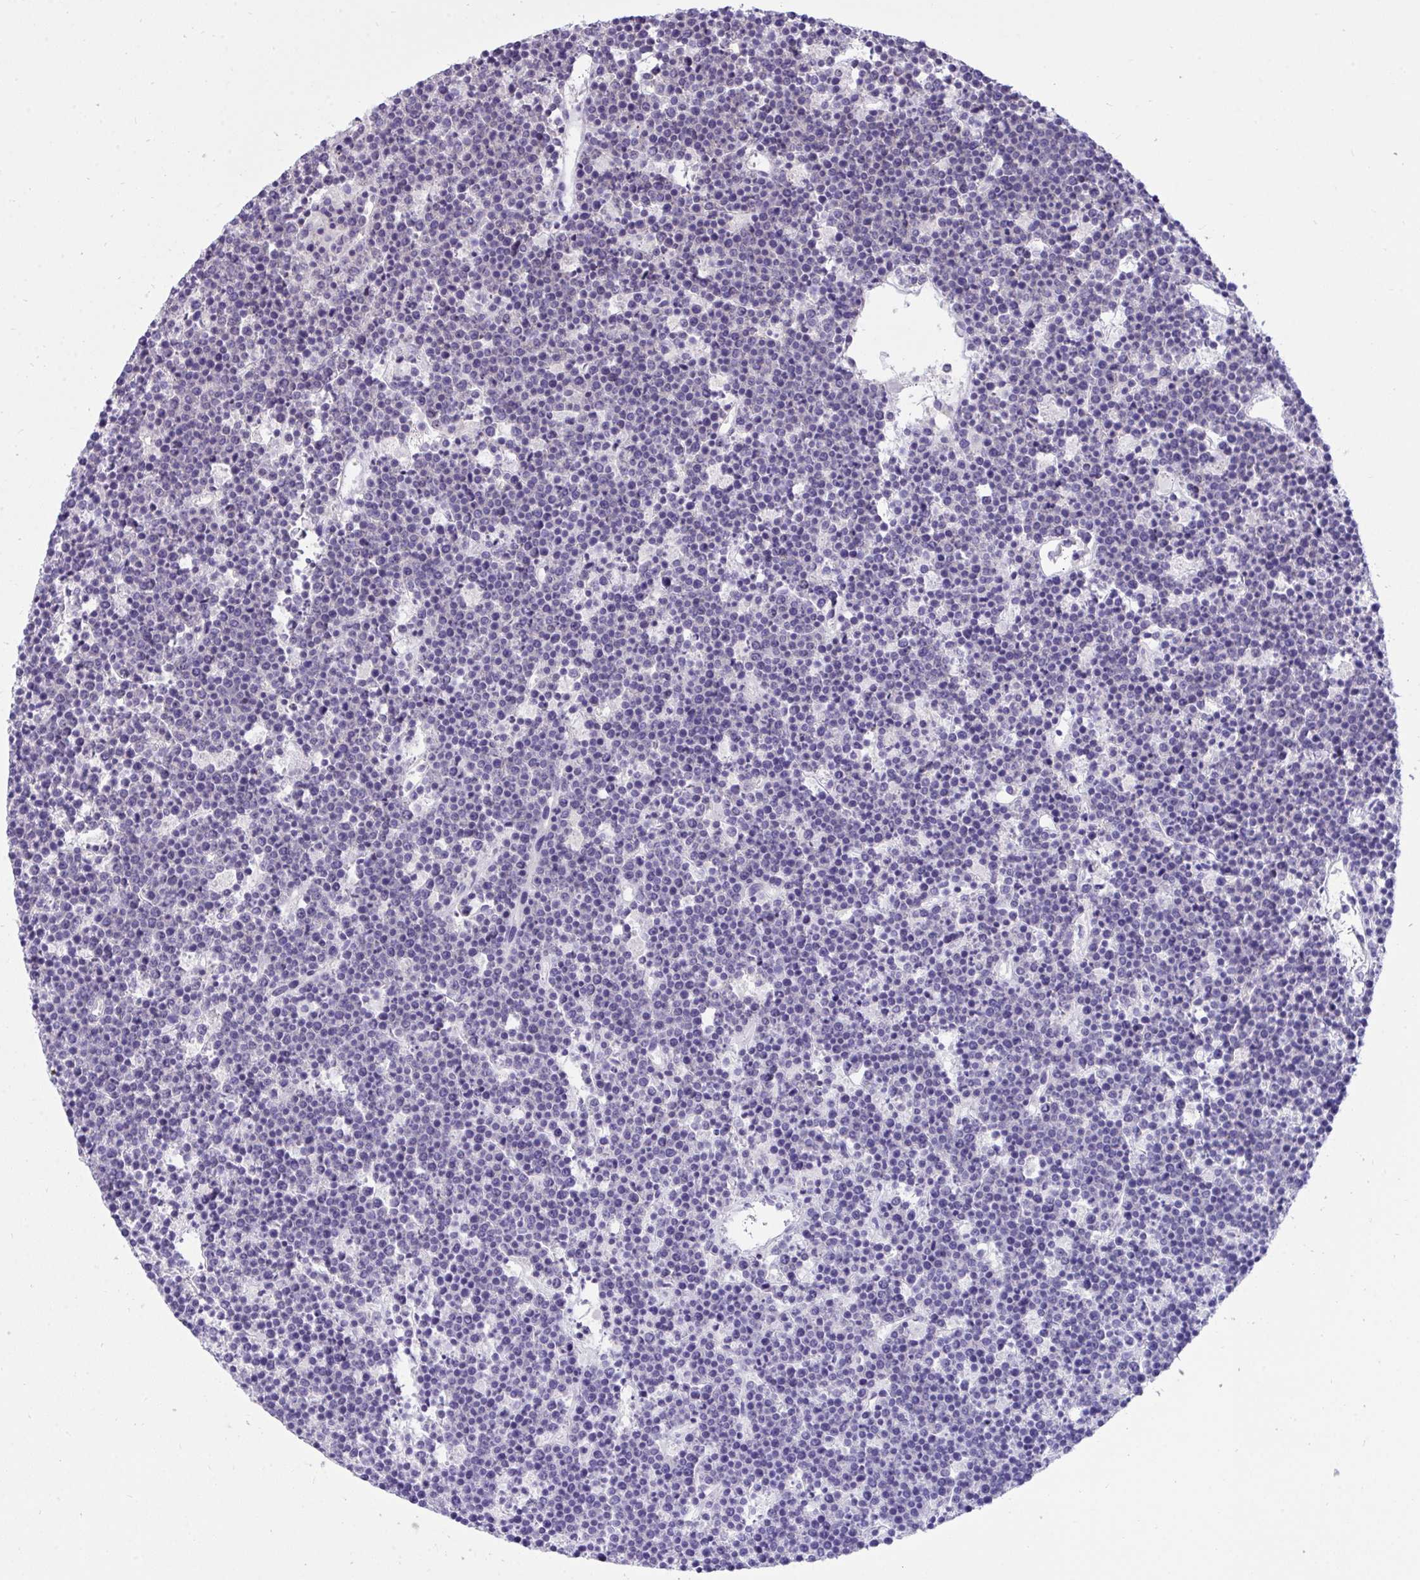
{"staining": {"intensity": "negative", "quantity": "none", "location": "none"}, "tissue": "lymphoma", "cell_type": "Tumor cells", "image_type": "cancer", "snomed": [{"axis": "morphology", "description": "Malignant lymphoma, non-Hodgkin's type, High grade"}, {"axis": "topography", "description": "Ovary"}], "caption": "The photomicrograph reveals no staining of tumor cells in high-grade malignant lymphoma, non-Hodgkin's type. (Brightfield microscopy of DAB IHC at high magnification).", "gene": "PPP1CA", "patient": {"sex": "female", "age": 56}}